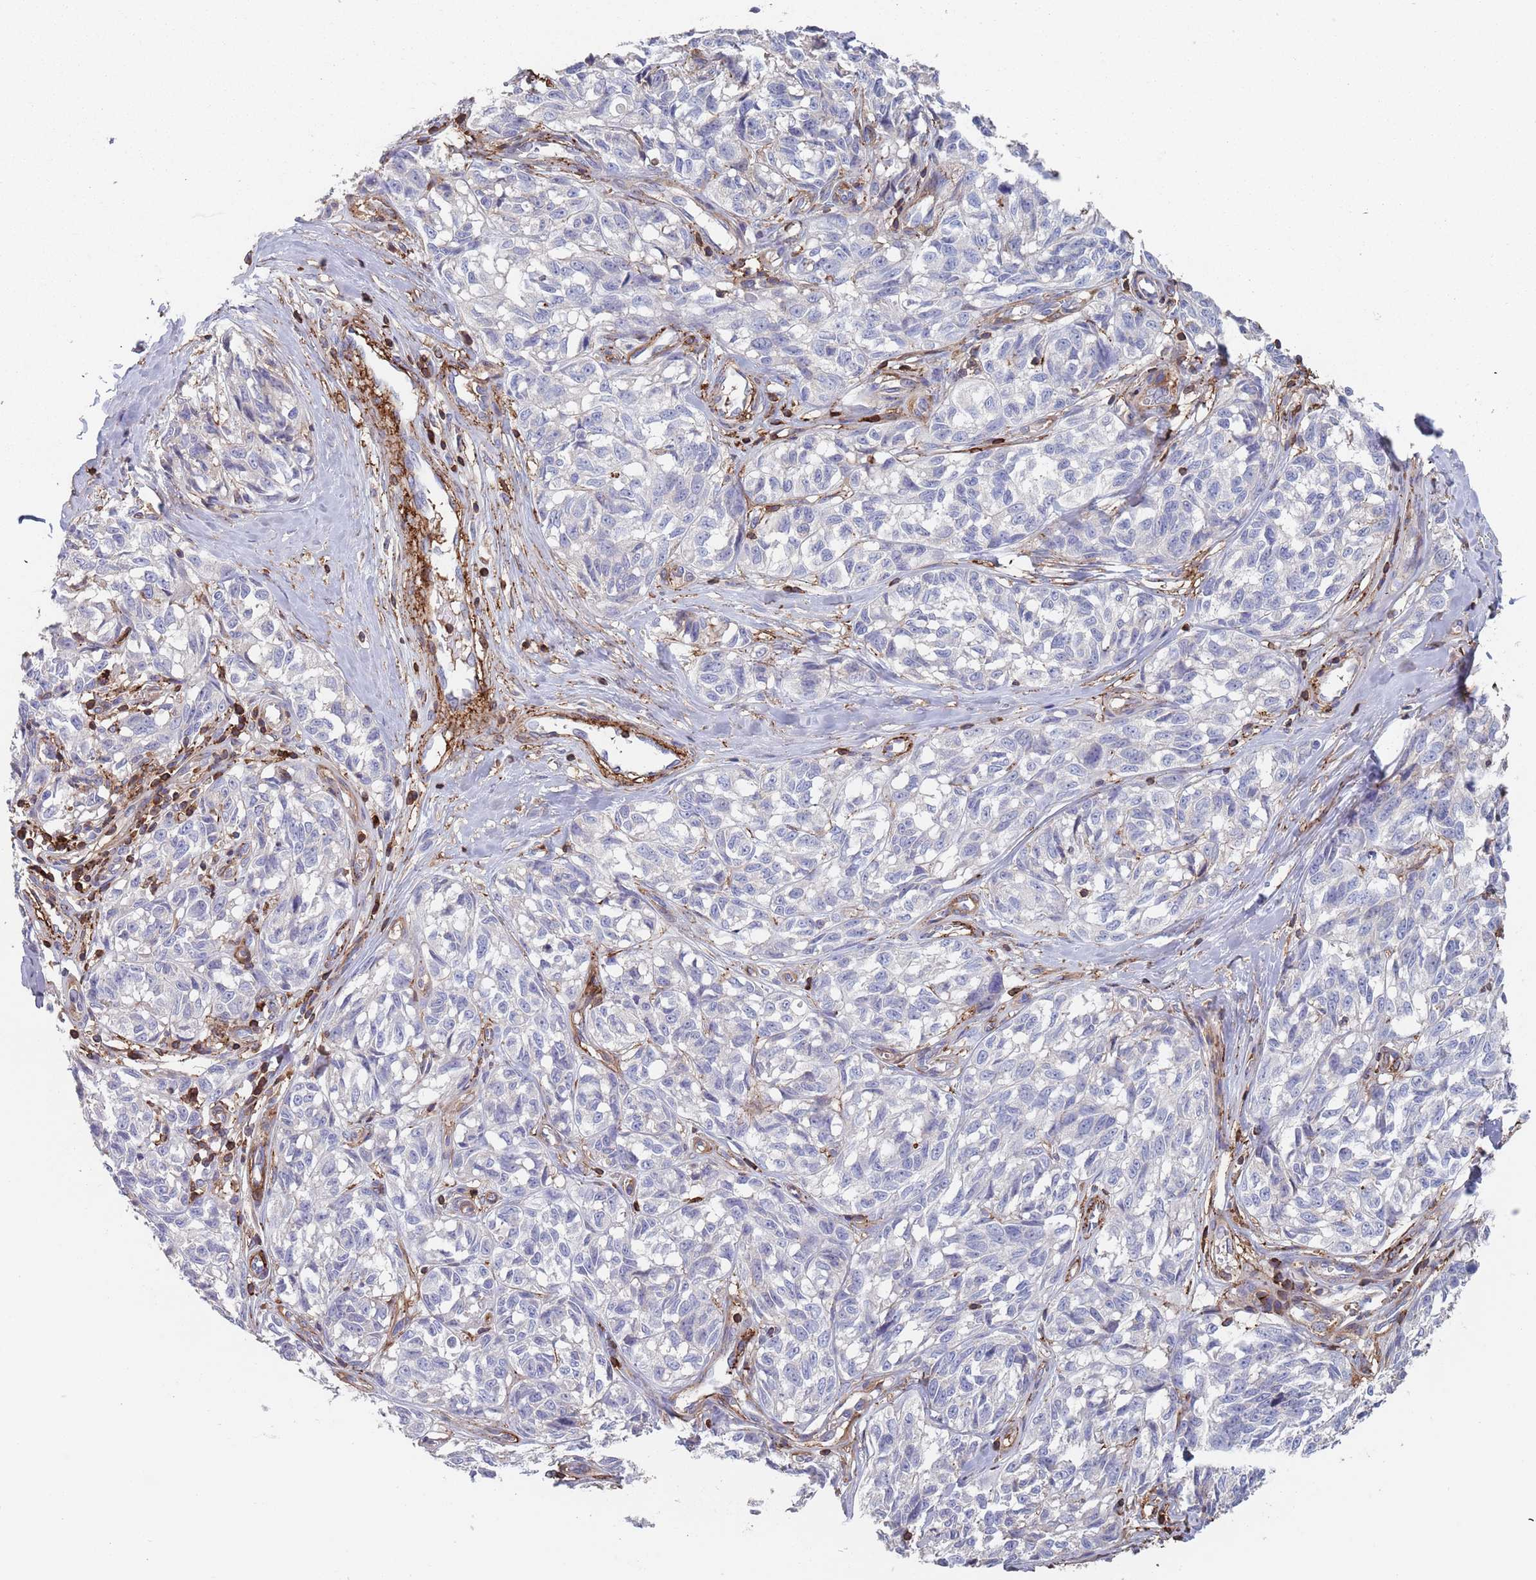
{"staining": {"intensity": "negative", "quantity": "none", "location": "none"}, "tissue": "melanoma", "cell_type": "Tumor cells", "image_type": "cancer", "snomed": [{"axis": "morphology", "description": "Normal tissue, NOS"}, {"axis": "morphology", "description": "Malignant melanoma, NOS"}, {"axis": "topography", "description": "Skin"}], "caption": "Immunohistochemical staining of malignant melanoma exhibits no significant staining in tumor cells.", "gene": "RNF144A", "patient": {"sex": "female", "age": 64}}